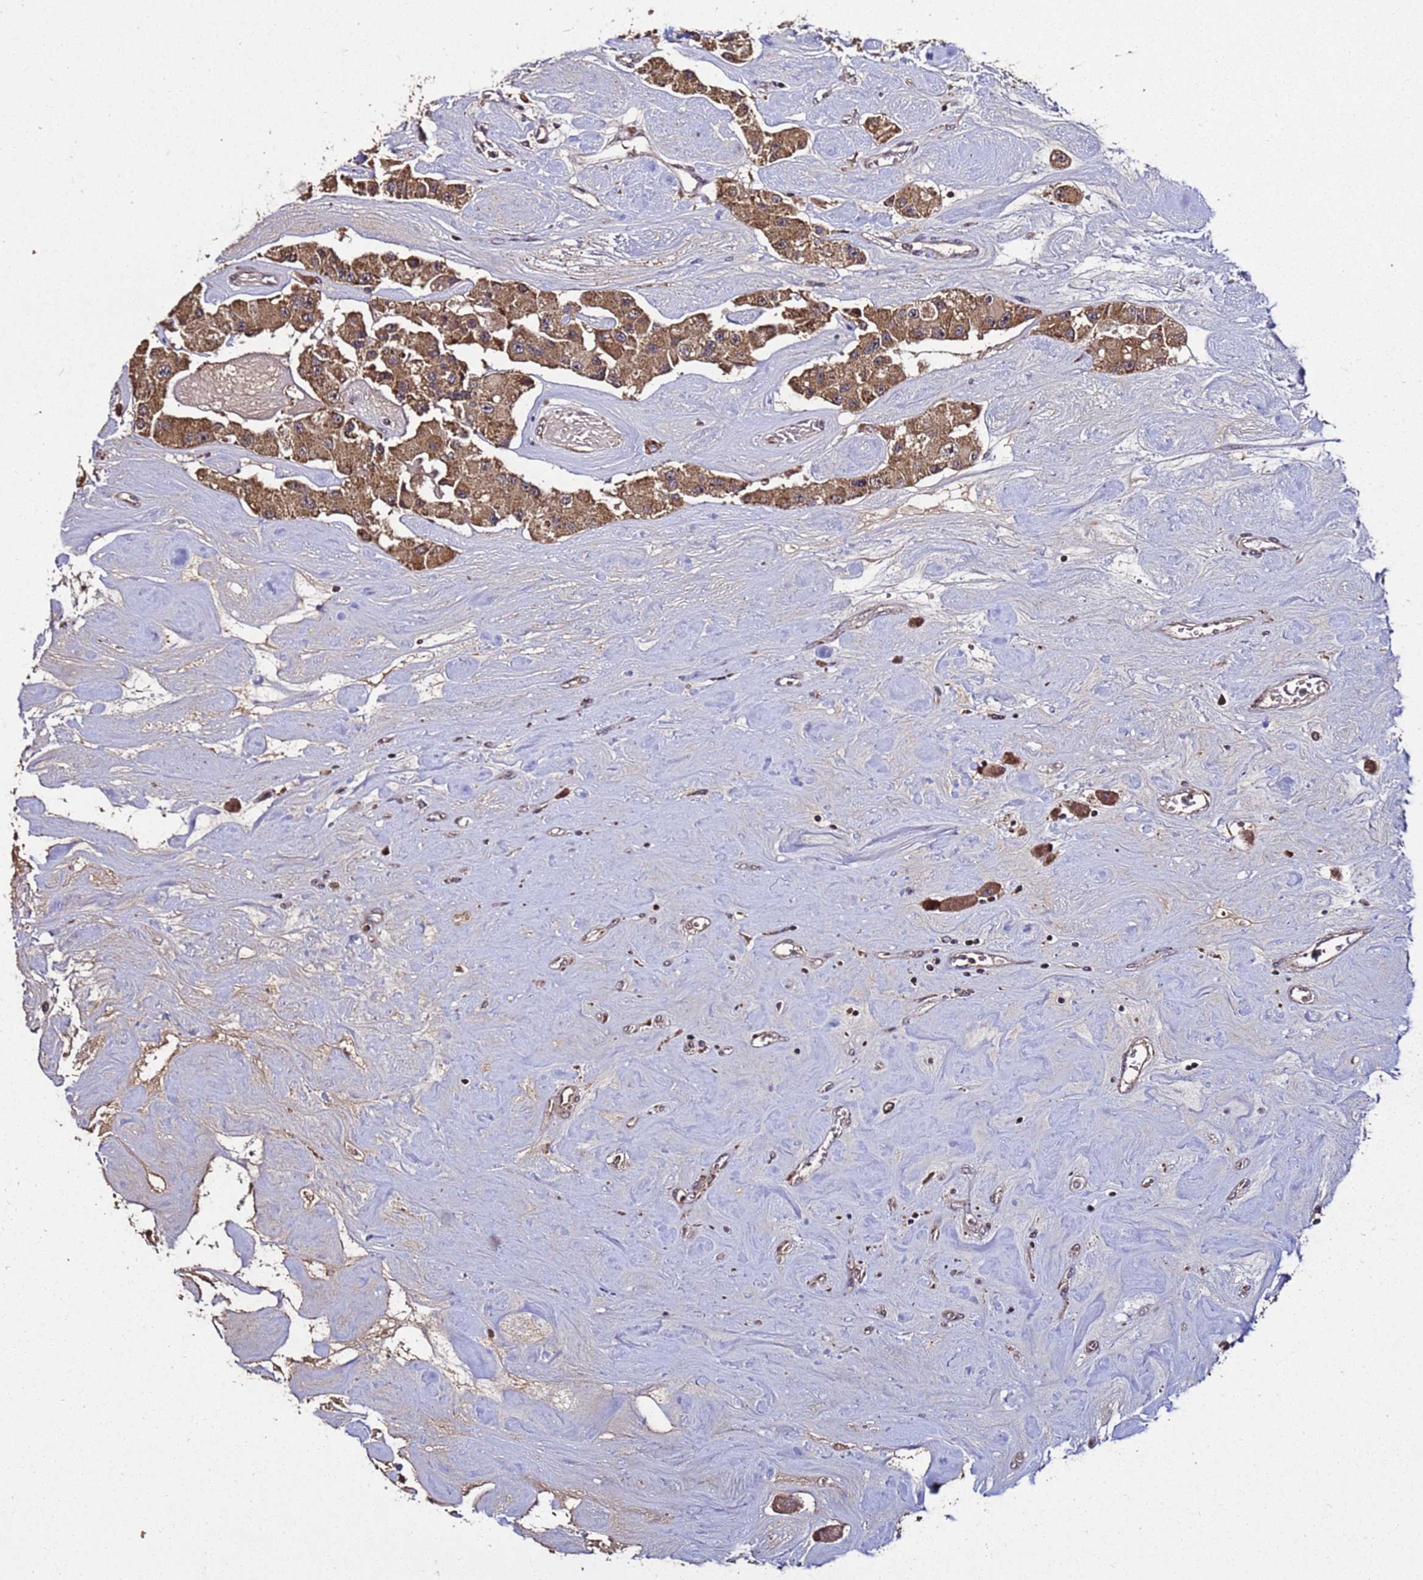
{"staining": {"intensity": "moderate", "quantity": ">75%", "location": "cytoplasmic/membranous"}, "tissue": "carcinoid", "cell_type": "Tumor cells", "image_type": "cancer", "snomed": [{"axis": "morphology", "description": "Carcinoid, malignant, NOS"}, {"axis": "topography", "description": "Pancreas"}], "caption": "The photomicrograph demonstrates immunohistochemical staining of carcinoid (malignant). There is moderate cytoplasmic/membranous expression is present in about >75% of tumor cells.", "gene": "WNK4", "patient": {"sex": "male", "age": 41}}